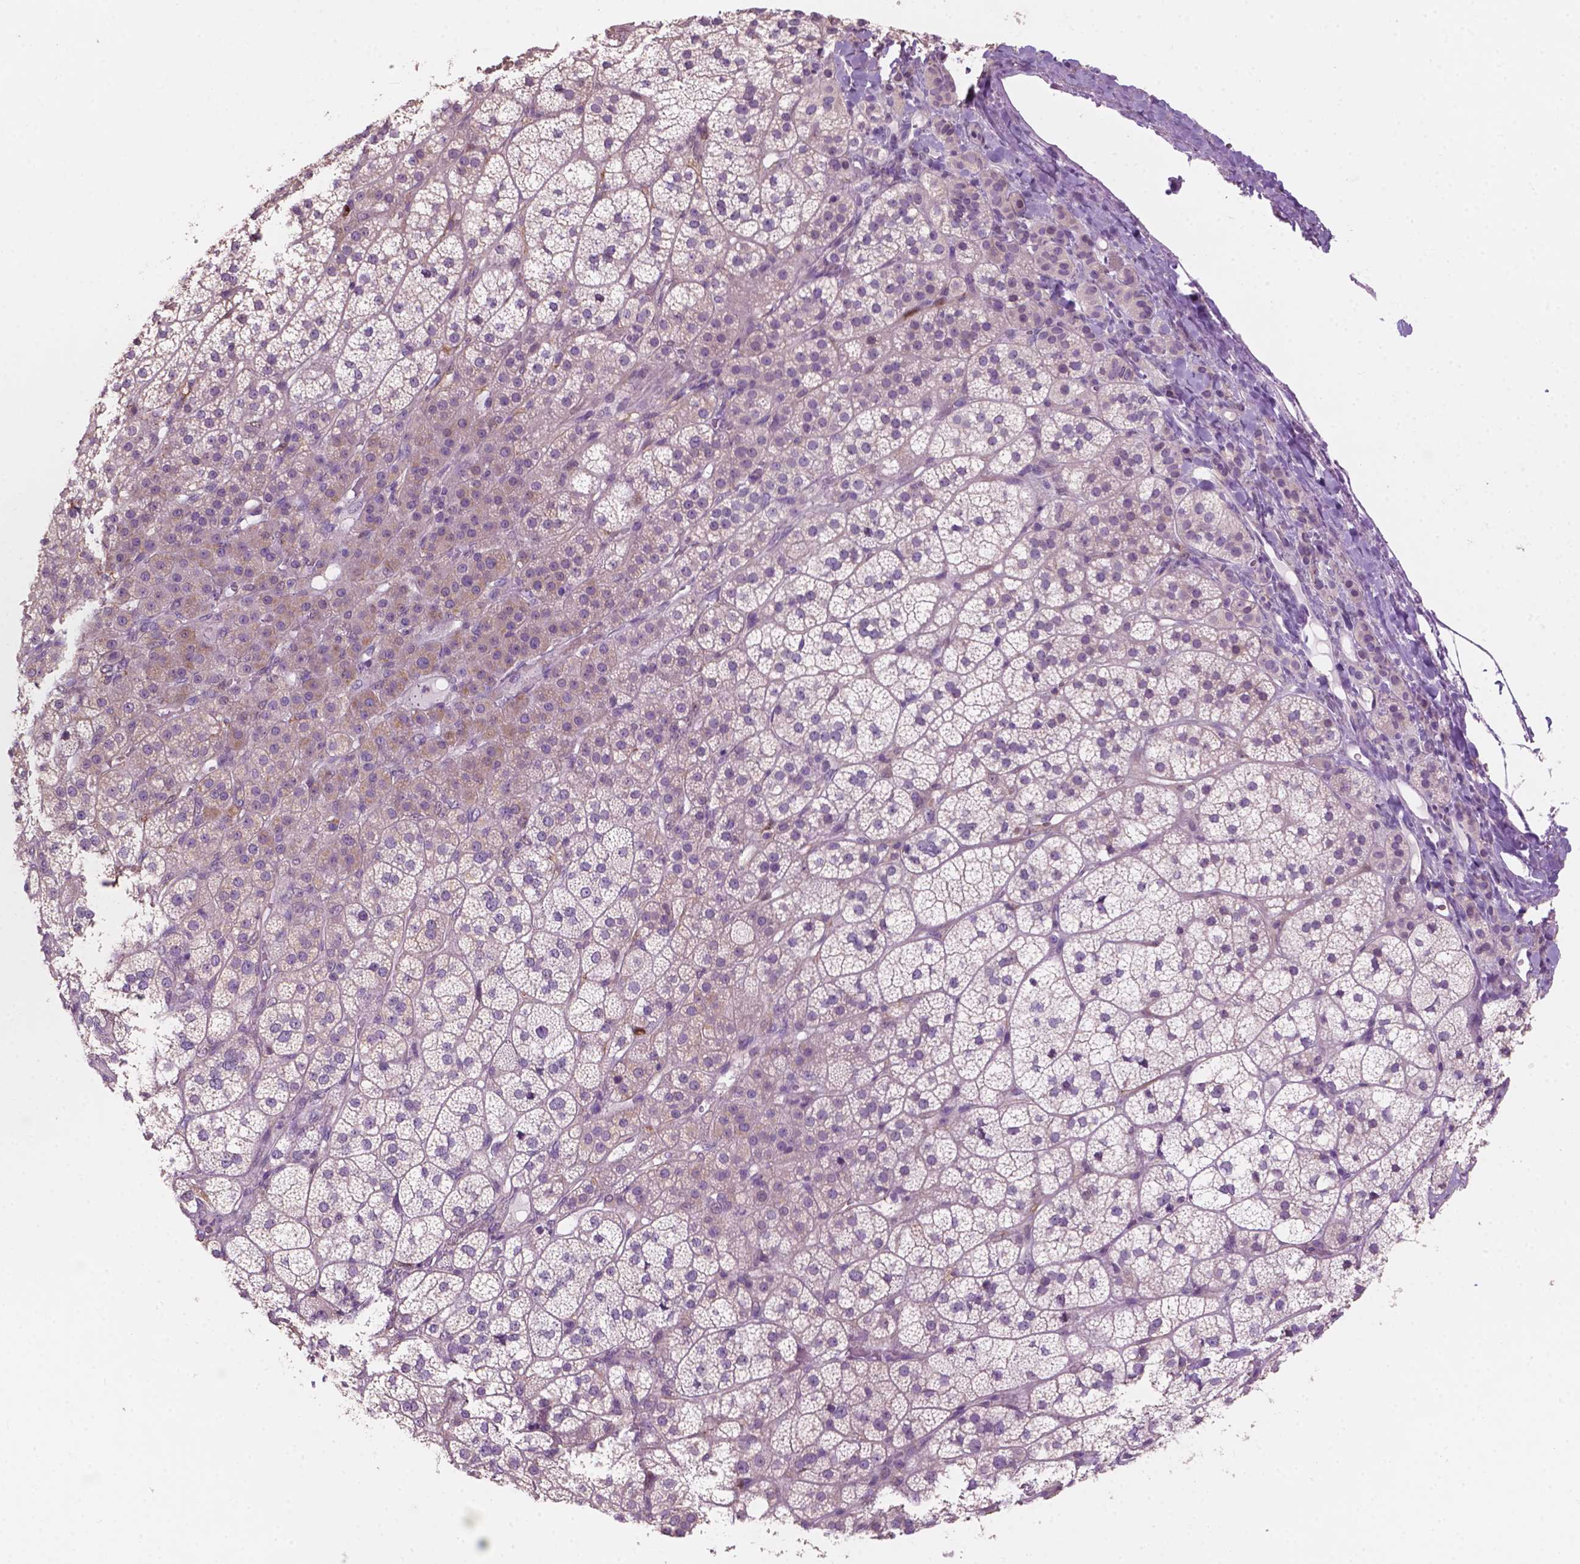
{"staining": {"intensity": "moderate", "quantity": "<25%", "location": "cytoplasmic/membranous"}, "tissue": "adrenal gland", "cell_type": "Glandular cells", "image_type": "normal", "snomed": [{"axis": "morphology", "description": "Normal tissue, NOS"}, {"axis": "topography", "description": "Adrenal gland"}], "caption": "Immunohistochemical staining of unremarkable adrenal gland demonstrates low levels of moderate cytoplasmic/membranous expression in approximately <25% of glandular cells. The staining was performed using DAB (3,3'-diaminobenzidine) to visualize the protein expression in brown, while the nuclei were stained in blue with hematoxylin (Magnification: 20x).", "gene": "SBSN", "patient": {"sex": "female", "age": 60}}